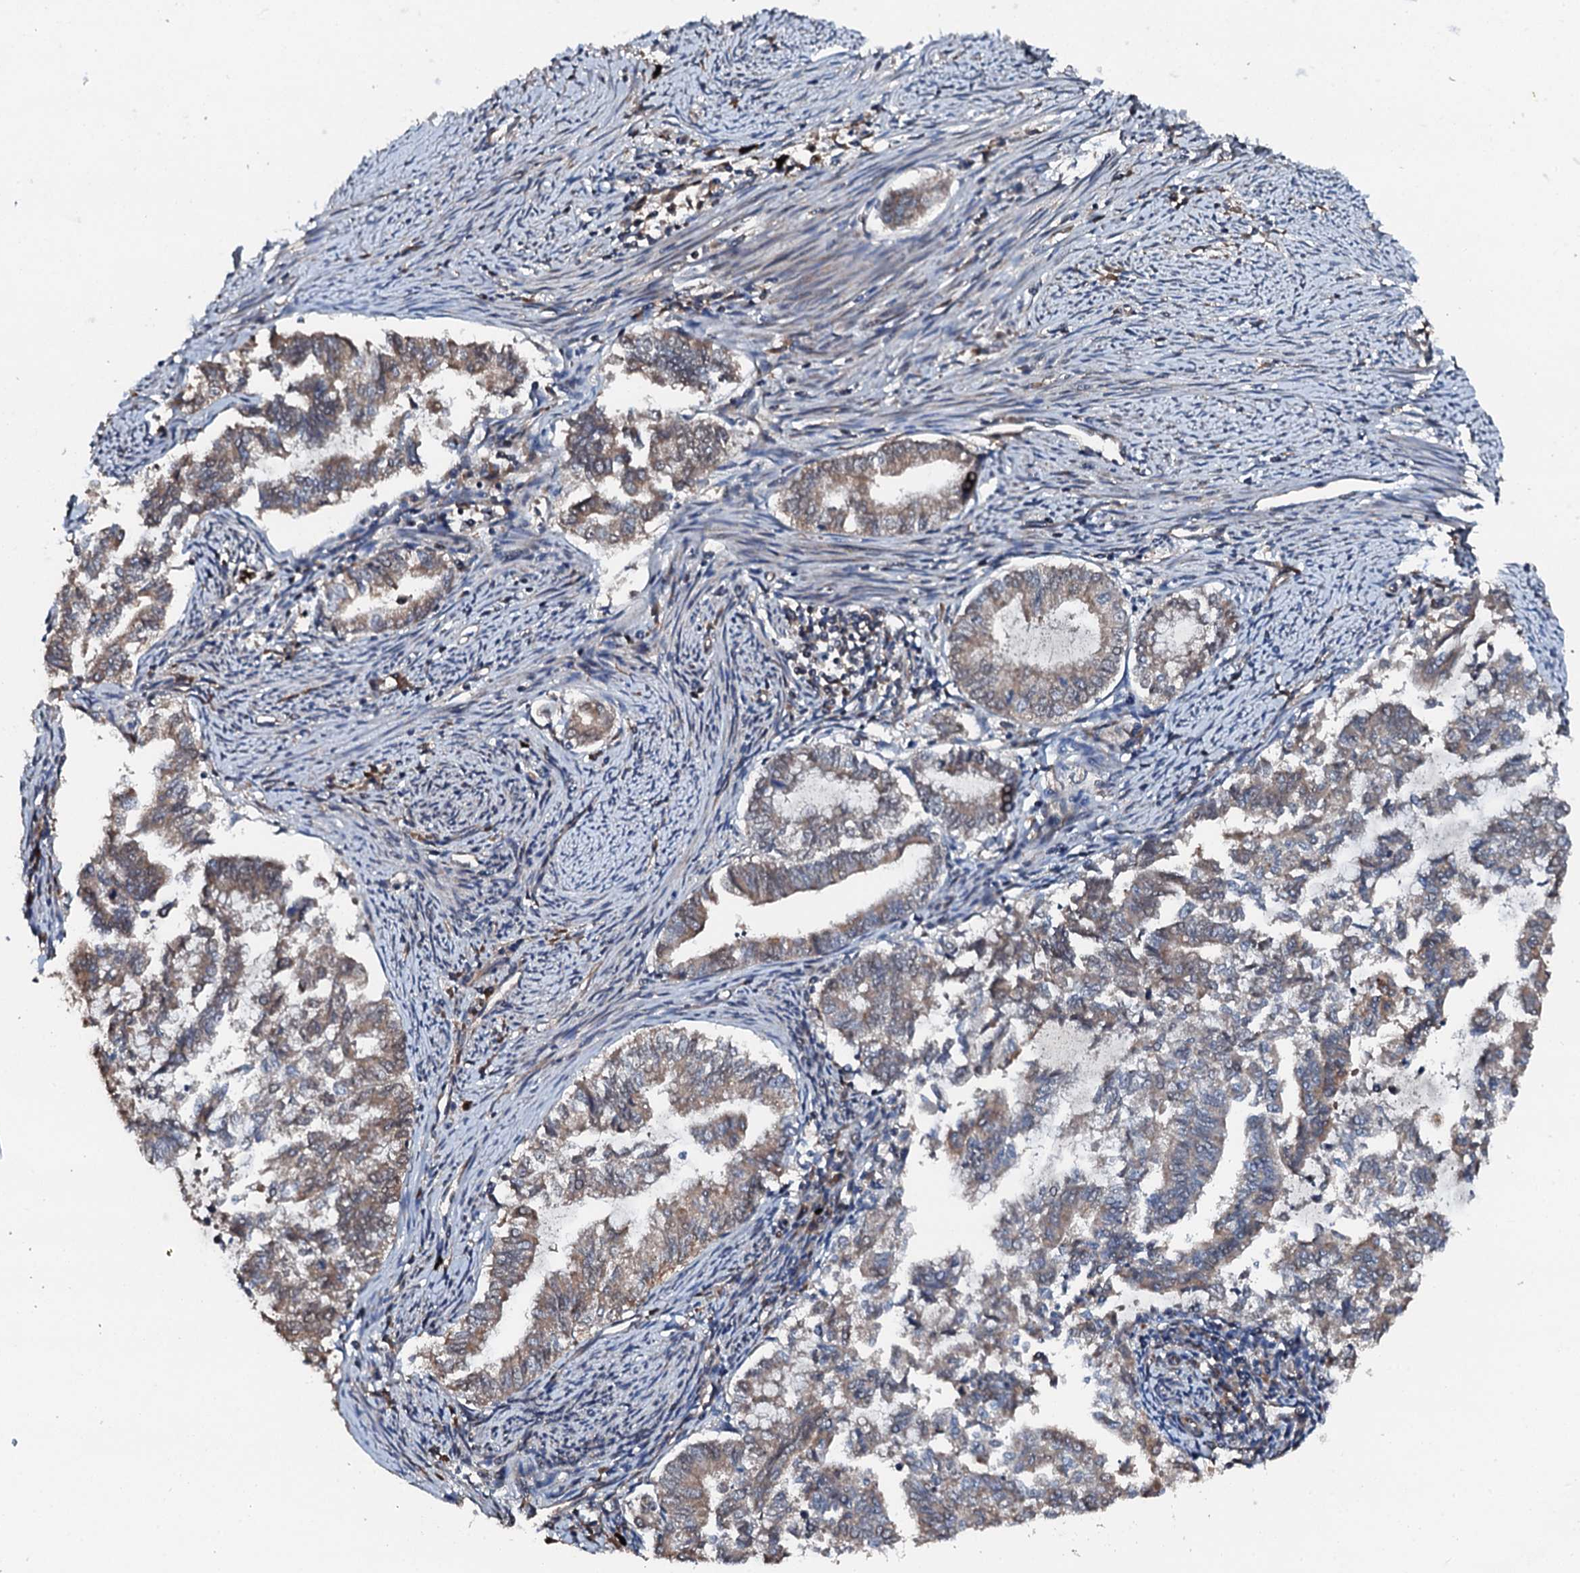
{"staining": {"intensity": "moderate", "quantity": "25%-75%", "location": "cytoplasmic/membranous"}, "tissue": "endometrial cancer", "cell_type": "Tumor cells", "image_type": "cancer", "snomed": [{"axis": "morphology", "description": "Adenocarcinoma, NOS"}, {"axis": "topography", "description": "Endometrium"}], "caption": "IHC of human endometrial cancer displays medium levels of moderate cytoplasmic/membranous positivity in about 25%-75% of tumor cells. Immunohistochemistry (ihc) stains the protein of interest in brown and the nuclei are stained blue.", "gene": "FLYWCH1", "patient": {"sex": "female", "age": 79}}